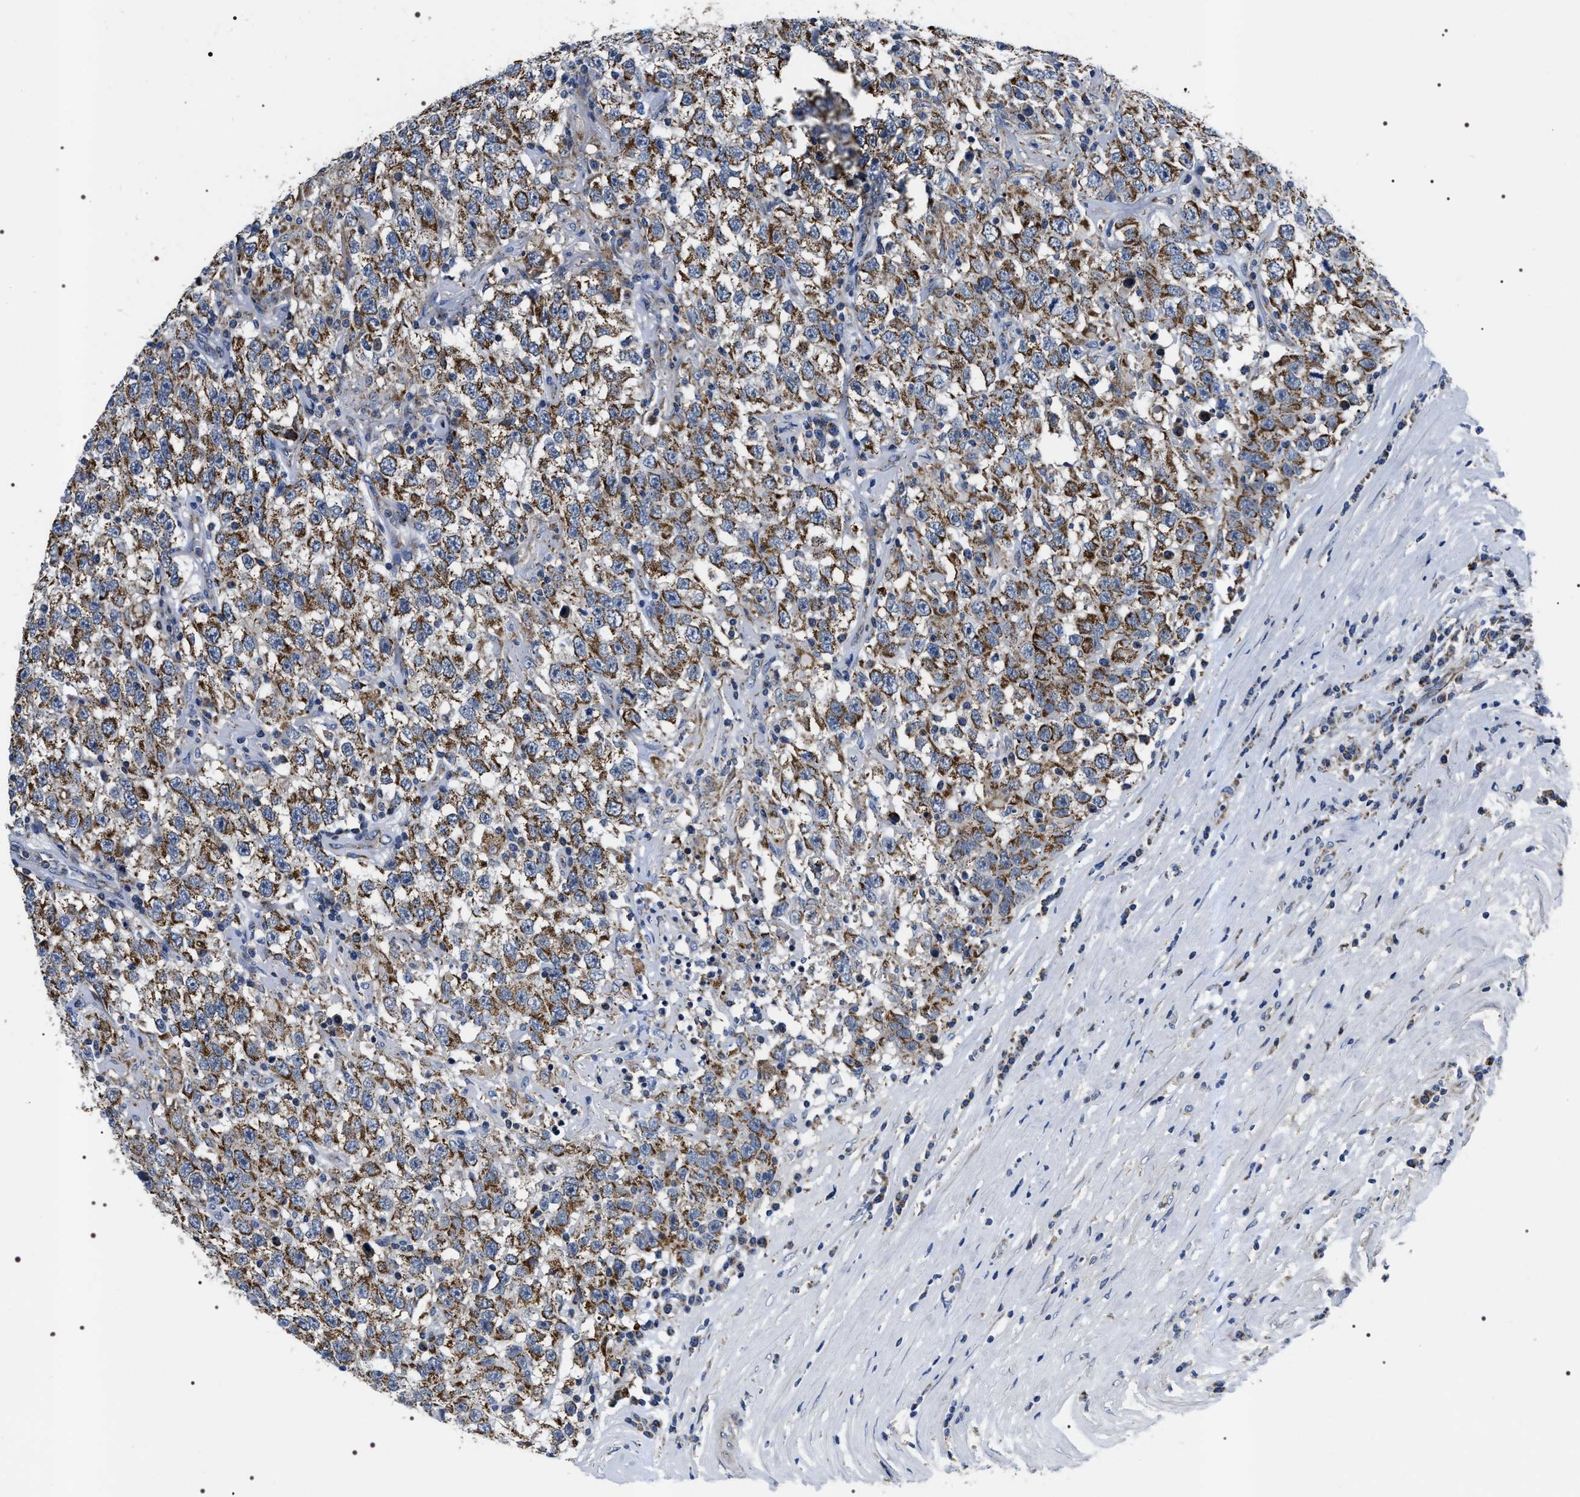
{"staining": {"intensity": "moderate", "quantity": ">75%", "location": "cytoplasmic/membranous"}, "tissue": "testis cancer", "cell_type": "Tumor cells", "image_type": "cancer", "snomed": [{"axis": "morphology", "description": "Seminoma, NOS"}, {"axis": "topography", "description": "Testis"}], "caption": "The histopathology image reveals staining of seminoma (testis), revealing moderate cytoplasmic/membranous protein staining (brown color) within tumor cells.", "gene": "NTMT1", "patient": {"sex": "male", "age": 41}}